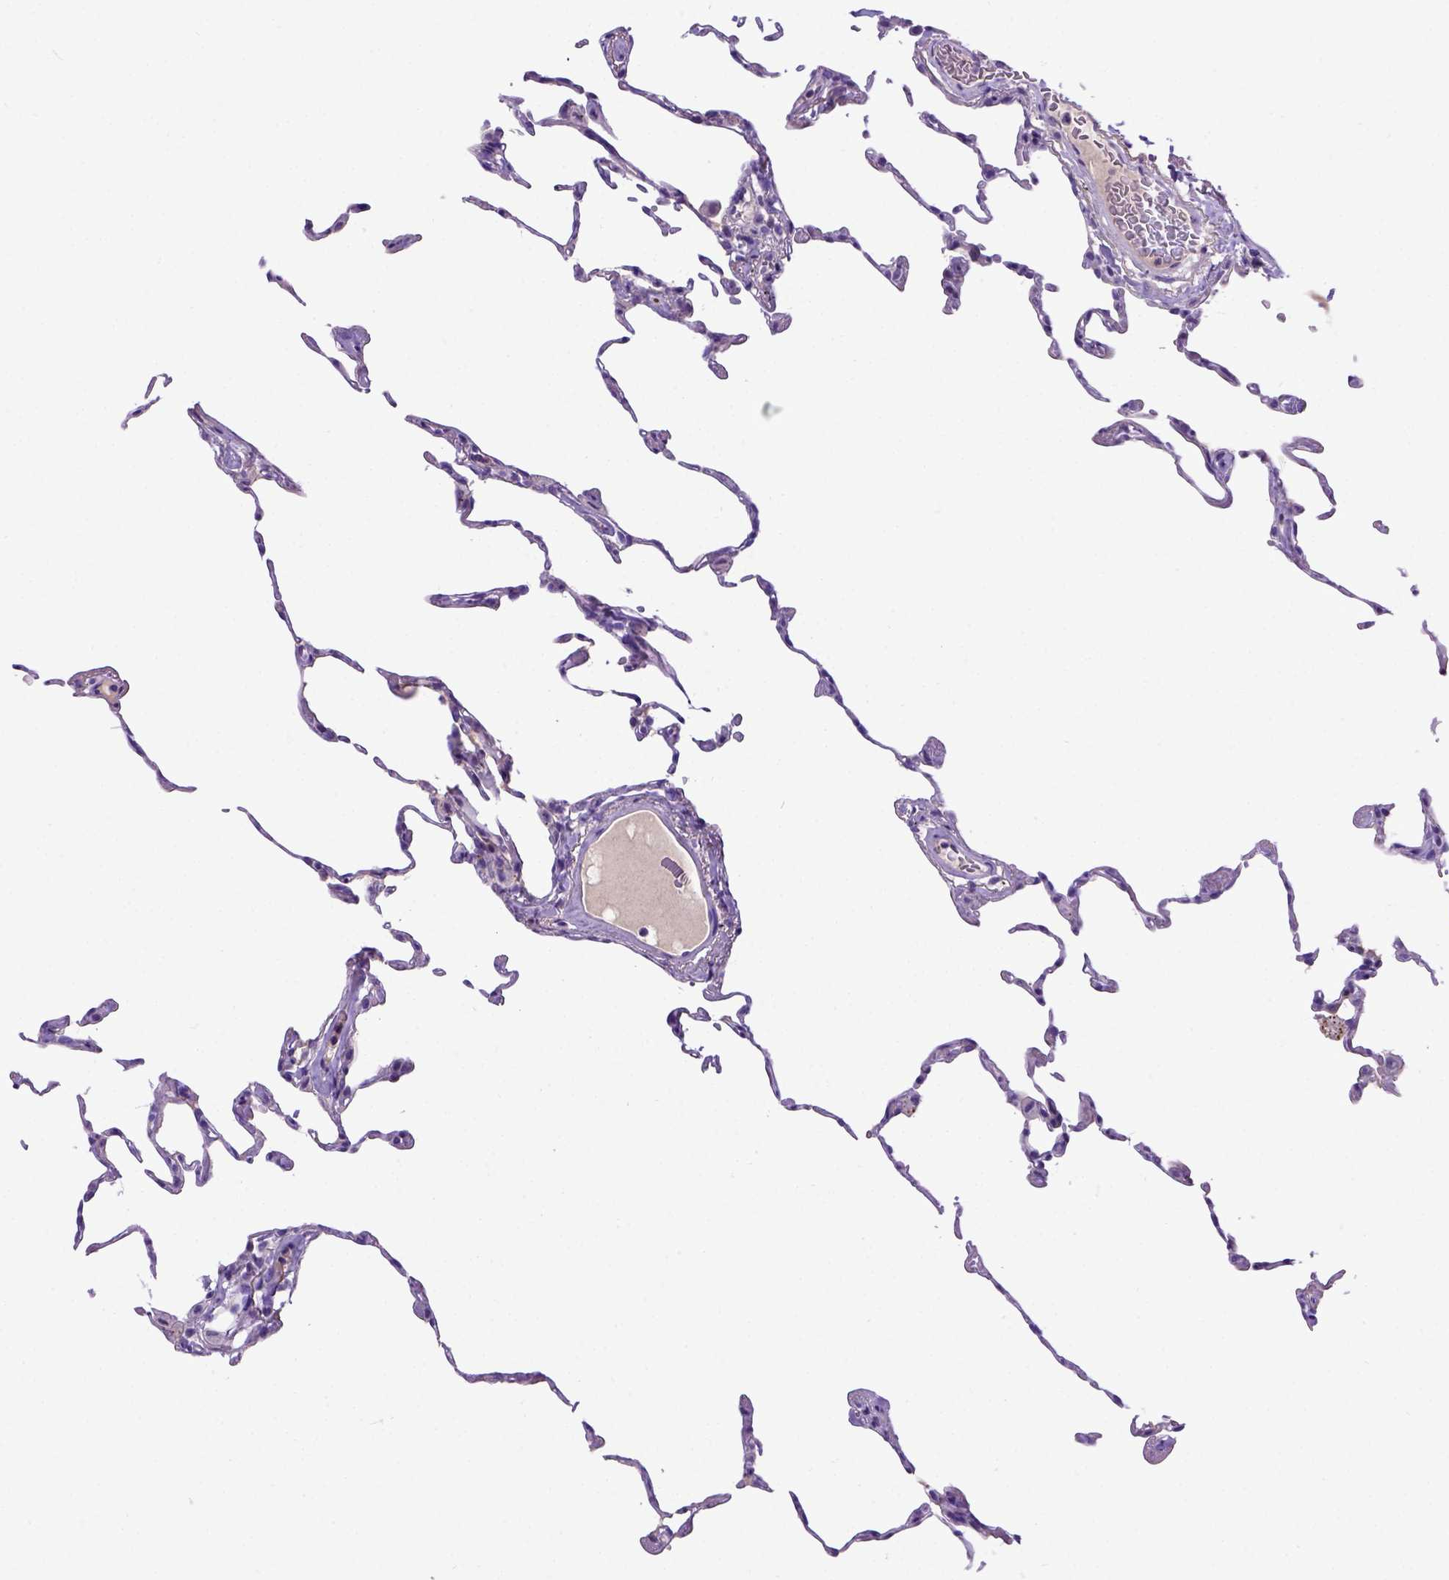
{"staining": {"intensity": "negative", "quantity": "none", "location": "none"}, "tissue": "lung", "cell_type": "Alveolar cells", "image_type": "normal", "snomed": [{"axis": "morphology", "description": "Normal tissue, NOS"}, {"axis": "topography", "description": "Lung"}], "caption": "A high-resolution photomicrograph shows immunohistochemistry staining of unremarkable lung, which exhibits no significant positivity in alveolar cells.", "gene": "ADAM12", "patient": {"sex": "female", "age": 57}}